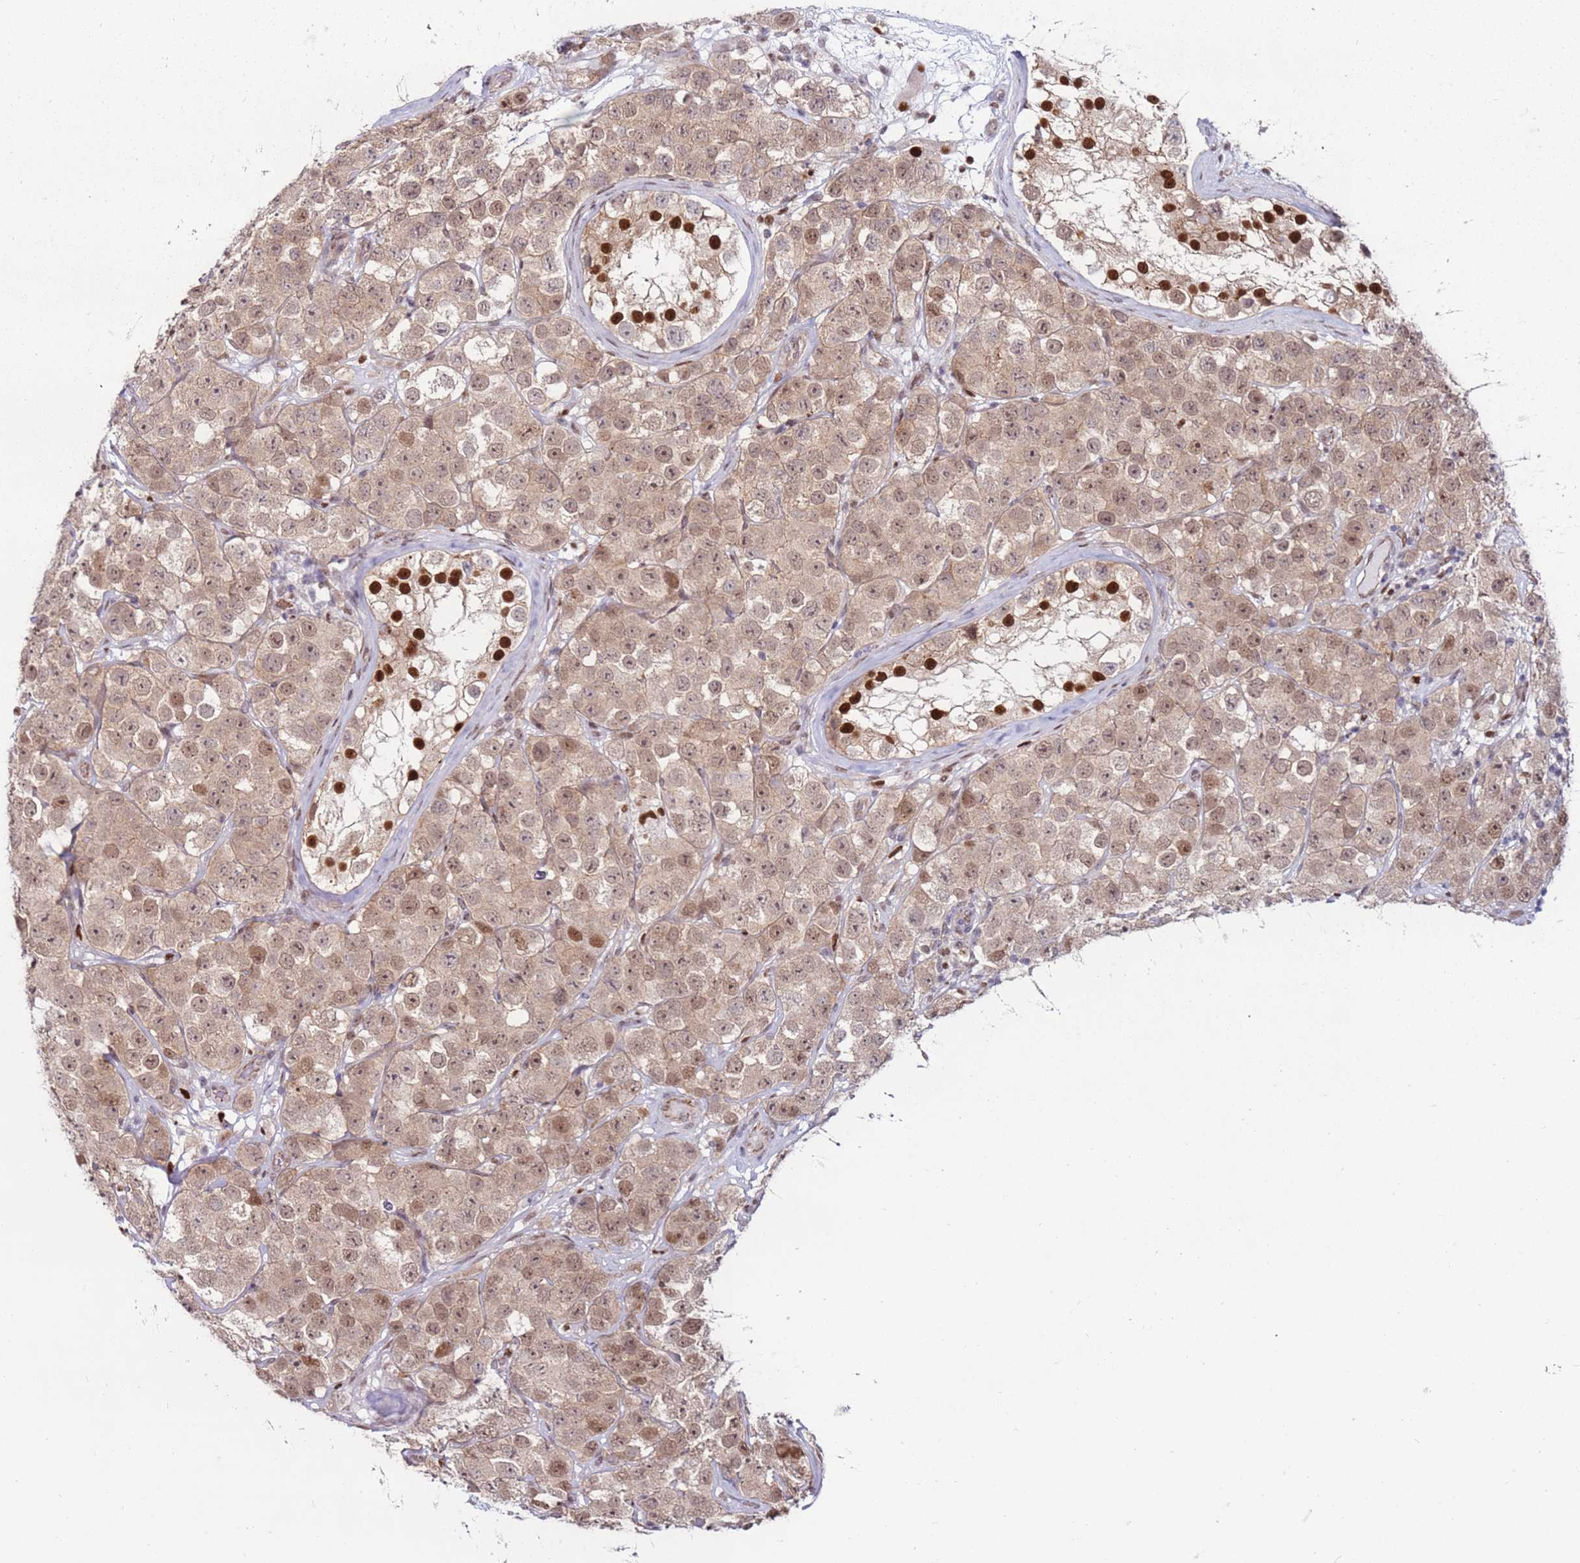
{"staining": {"intensity": "weak", "quantity": ">75%", "location": "cytoplasmic/membranous,nuclear"}, "tissue": "testis cancer", "cell_type": "Tumor cells", "image_type": "cancer", "snomed": [{"axis": "morphology", "description": "Seminoma, NOS"}, {"axis": "topography", "description": "Testis"}], "caption": "The image reveals immunohistochemical staining of testis cancer. There is weak cytoplasmic/membranous and nuclear positivity is appreciated in about >75% of tumor cells.", "gene": "KPNA4", "patient": {"sex": "male", "age": 28}}